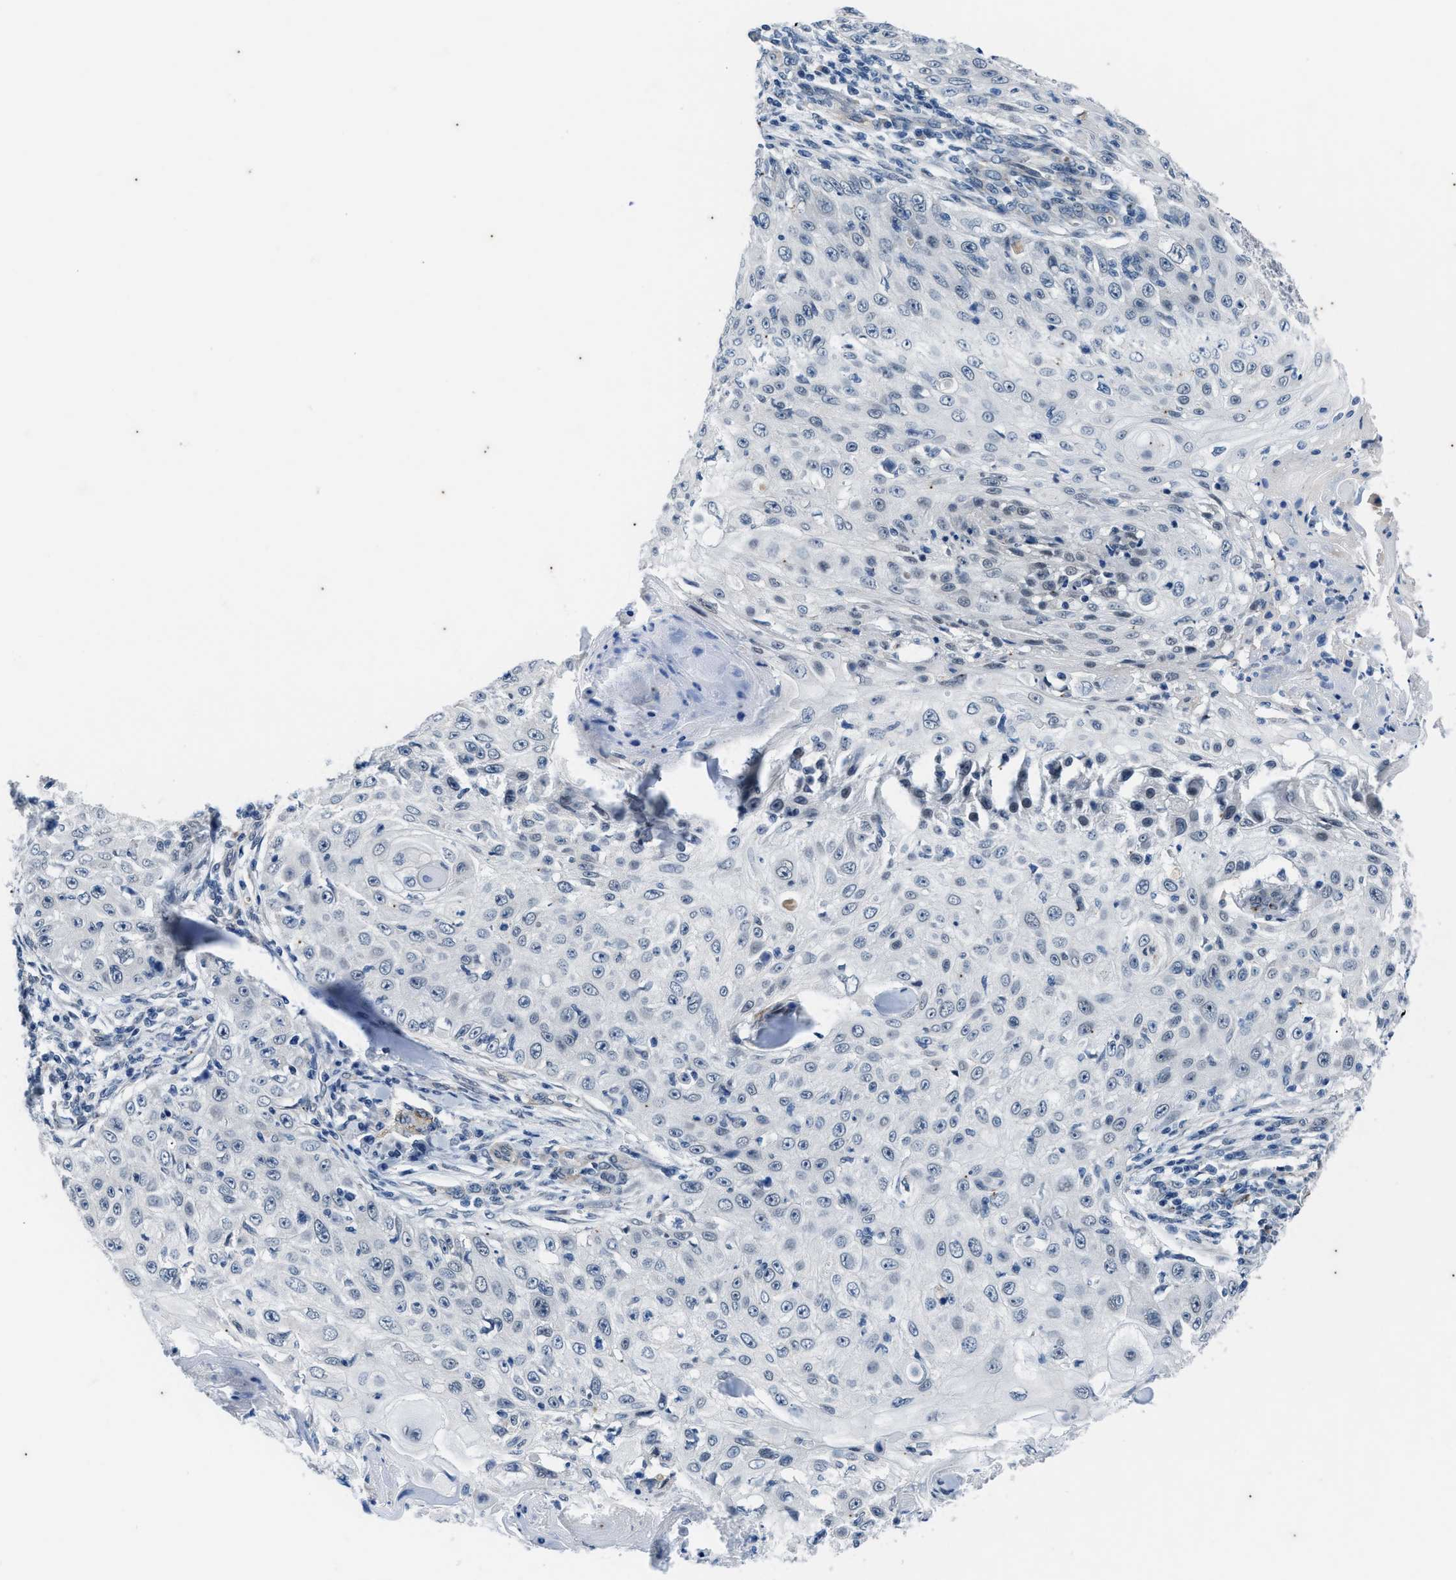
{"staining": {"intensity": "negative", "quantity": "none", "location": "none"}, "tissue": "skin cancer", "cell_type": "Tumor cells", "image_type": "cancer", "snomed": [{"axis": "morphology", "description": "Squamous cell carcinoma, NOS"}, {"axis": "topography", "description": "Skin"}], "caption": "An immunohistochemistry (IHC) micrograph of skin cancer is shown. There is no staining in tumor cells of skin cancer.", "gene": "KIF24", "patient": {"sex": "male", "age": 86}}